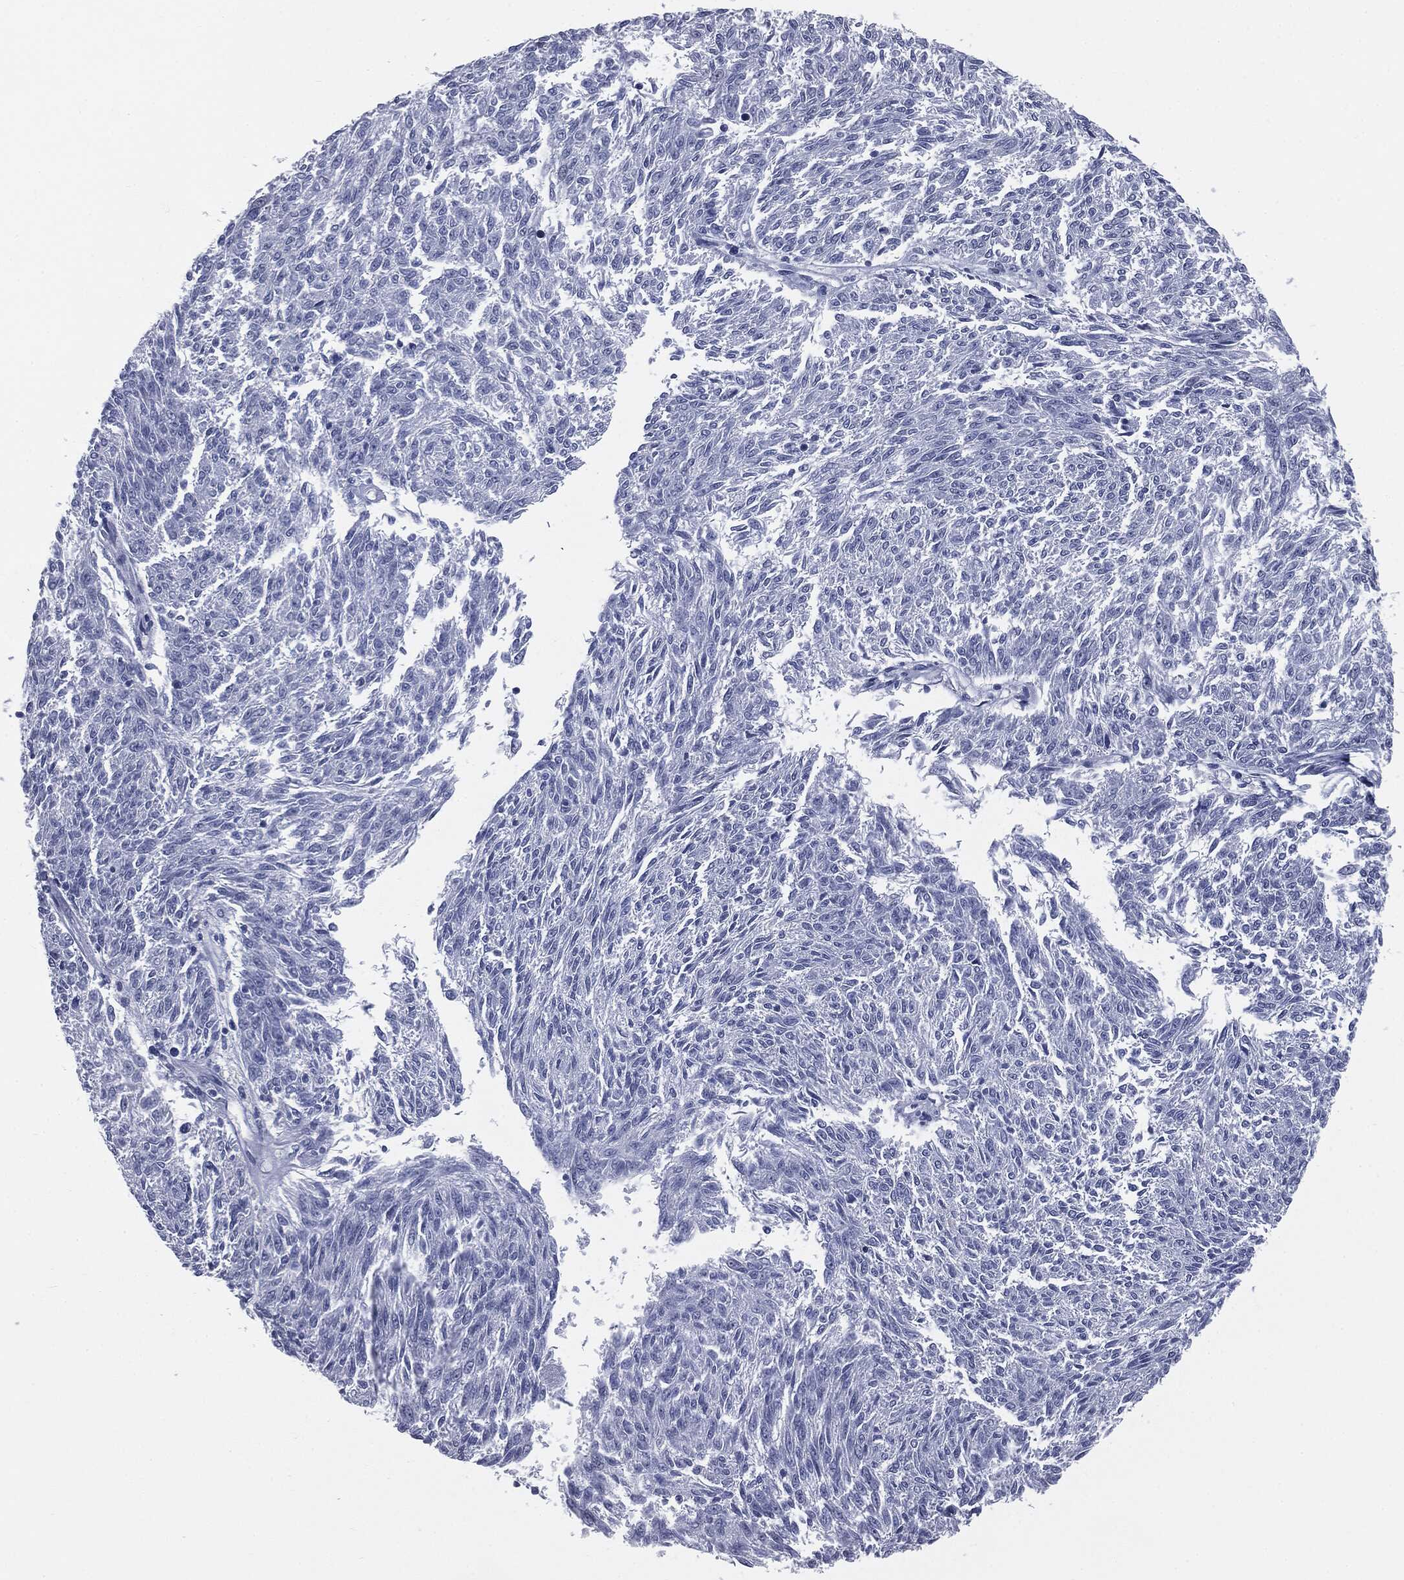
{"staining": {"intensity": "negative", "quantity": "none", "location": "none"}, "tissue": "melanoma", "cell_type": "Tumor cells", "image_type": "cancer", "snomed": [{"axis": "morphology", "description": "Malignant melanoma, NOS"}, {"axis": "topography", "description": "Skin"}], "caption": "Malignant melanoma was stained to show a protein in brown. There is no significant expression in tumor cells.", "gene": "TPO", "patient": {"sex": "female", "age": 72}}